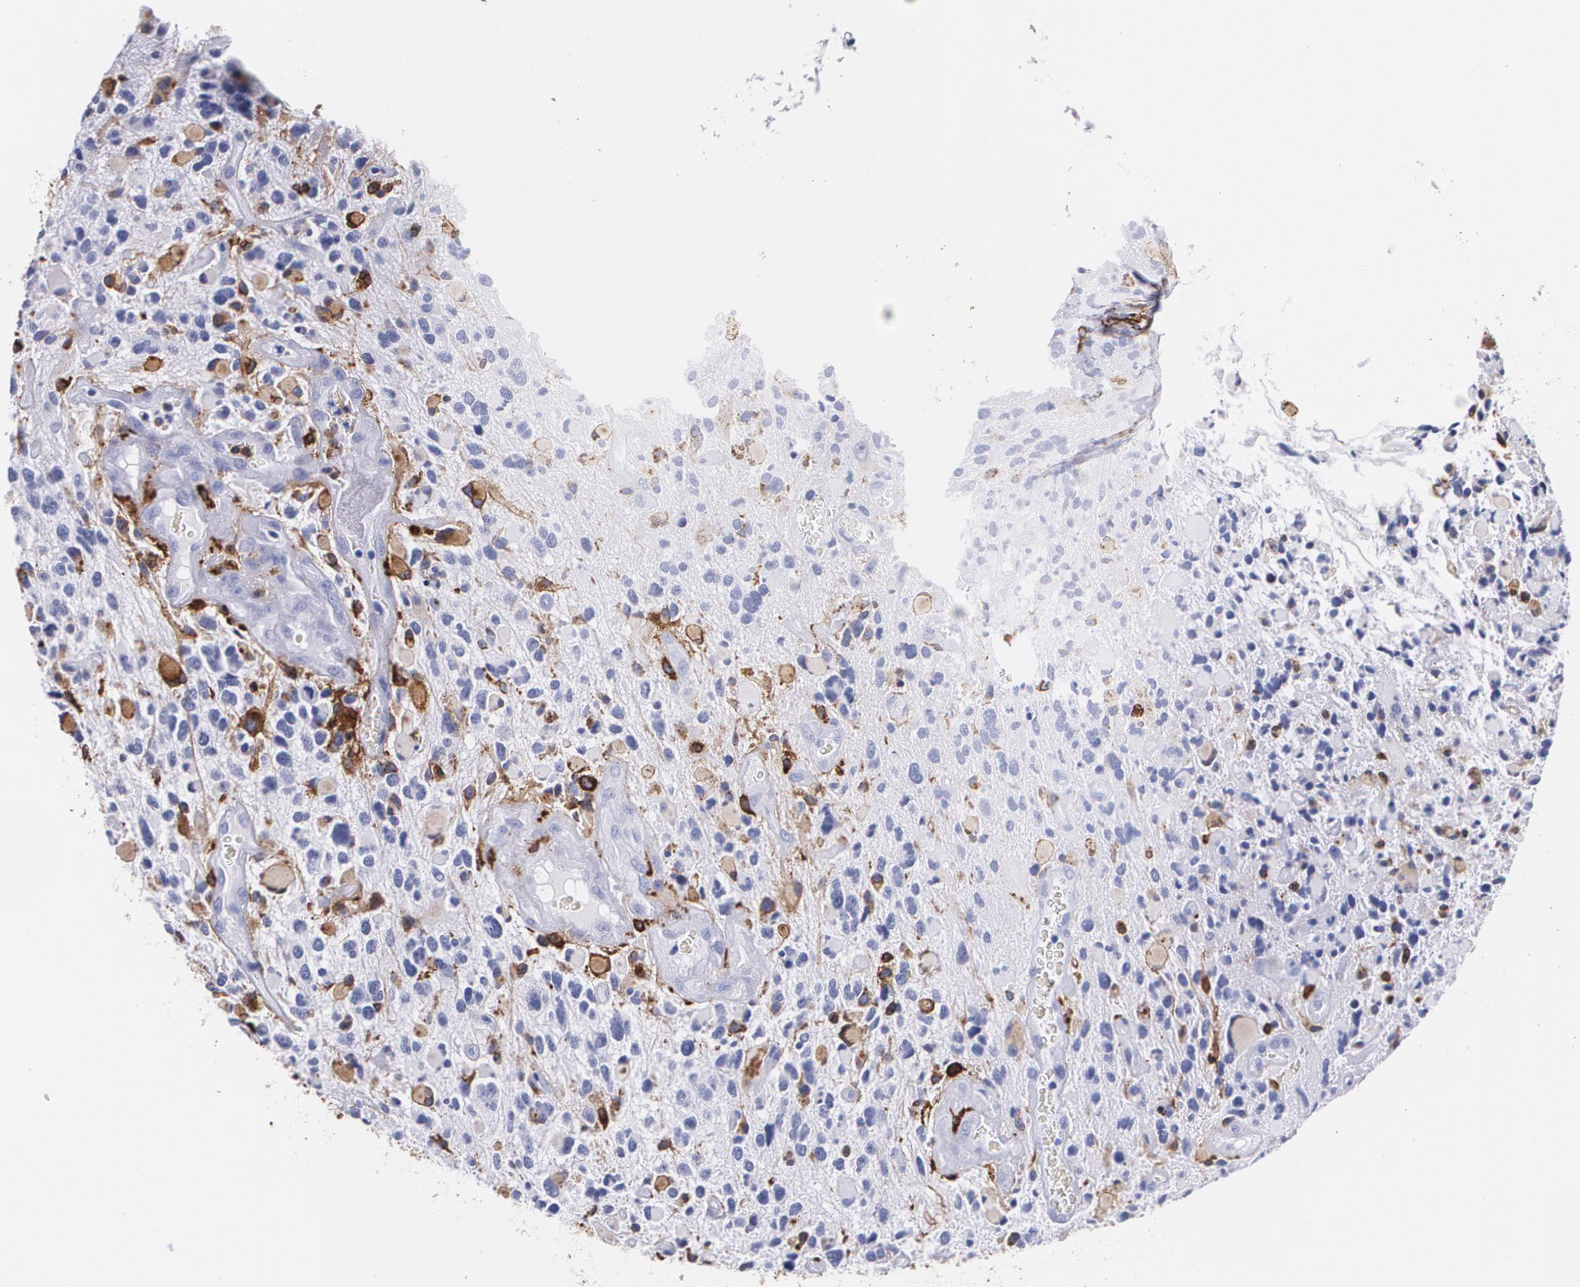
{"staining": {"intensity": "negative", "quantity": "none", "location": "none"}, "tissue": "glioma", "cell_type": "Tumor cells", "image_type": "cancer", "snomed": [{"axis": "morphology", "description": "Glioma, malignant, High grade"}, {"axis": "topography", "description": "Brain"}], "caption": "An immunohistochemistry (IHC) photomicrograph of glioma is shown. There is no staining in tumor cells of glioma.", "gene": "HLA-DRA", "patient": {"sex": "female", "age": 37}}